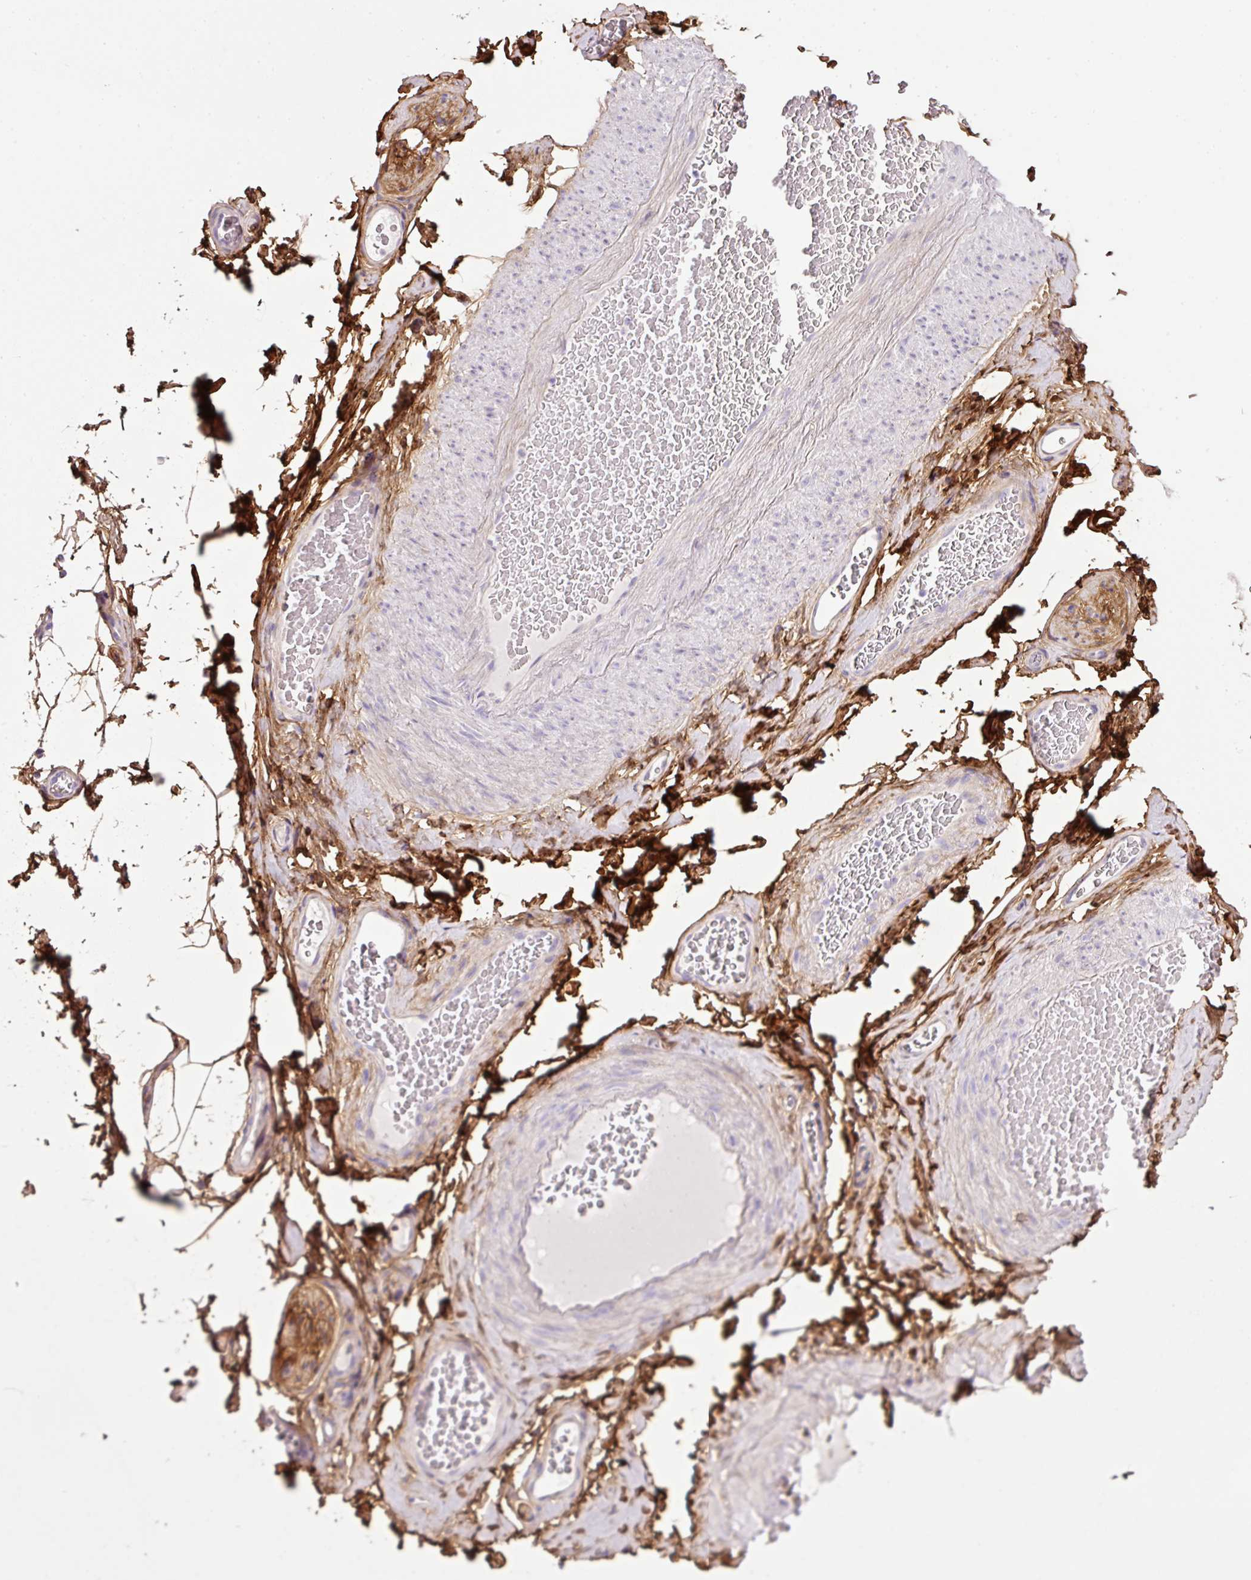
{"staining": {"intensity": "moderate", "quantity": ">75%", "location": "cytoplasmic/membranous"}, "tissue": "adipose tissue", "cell_type": "Adipocytes", "image_type": "normal", "snomed": [{"axis": "morphology", "description": "Normal tissue, NOS"}, {"axis": "topography", "description": "Vascular tissue"}, {"axis": "topography", "description": "Peripheral nerve tissue"}], "caption": "Adipocytes demonstrate medium levels of moderate cytoplasmic/membranous expression in approximately >75% of cells in normal human adipose tissue.", "gene": "SOS2", "patient": {"sex": "male", "age": 41}}